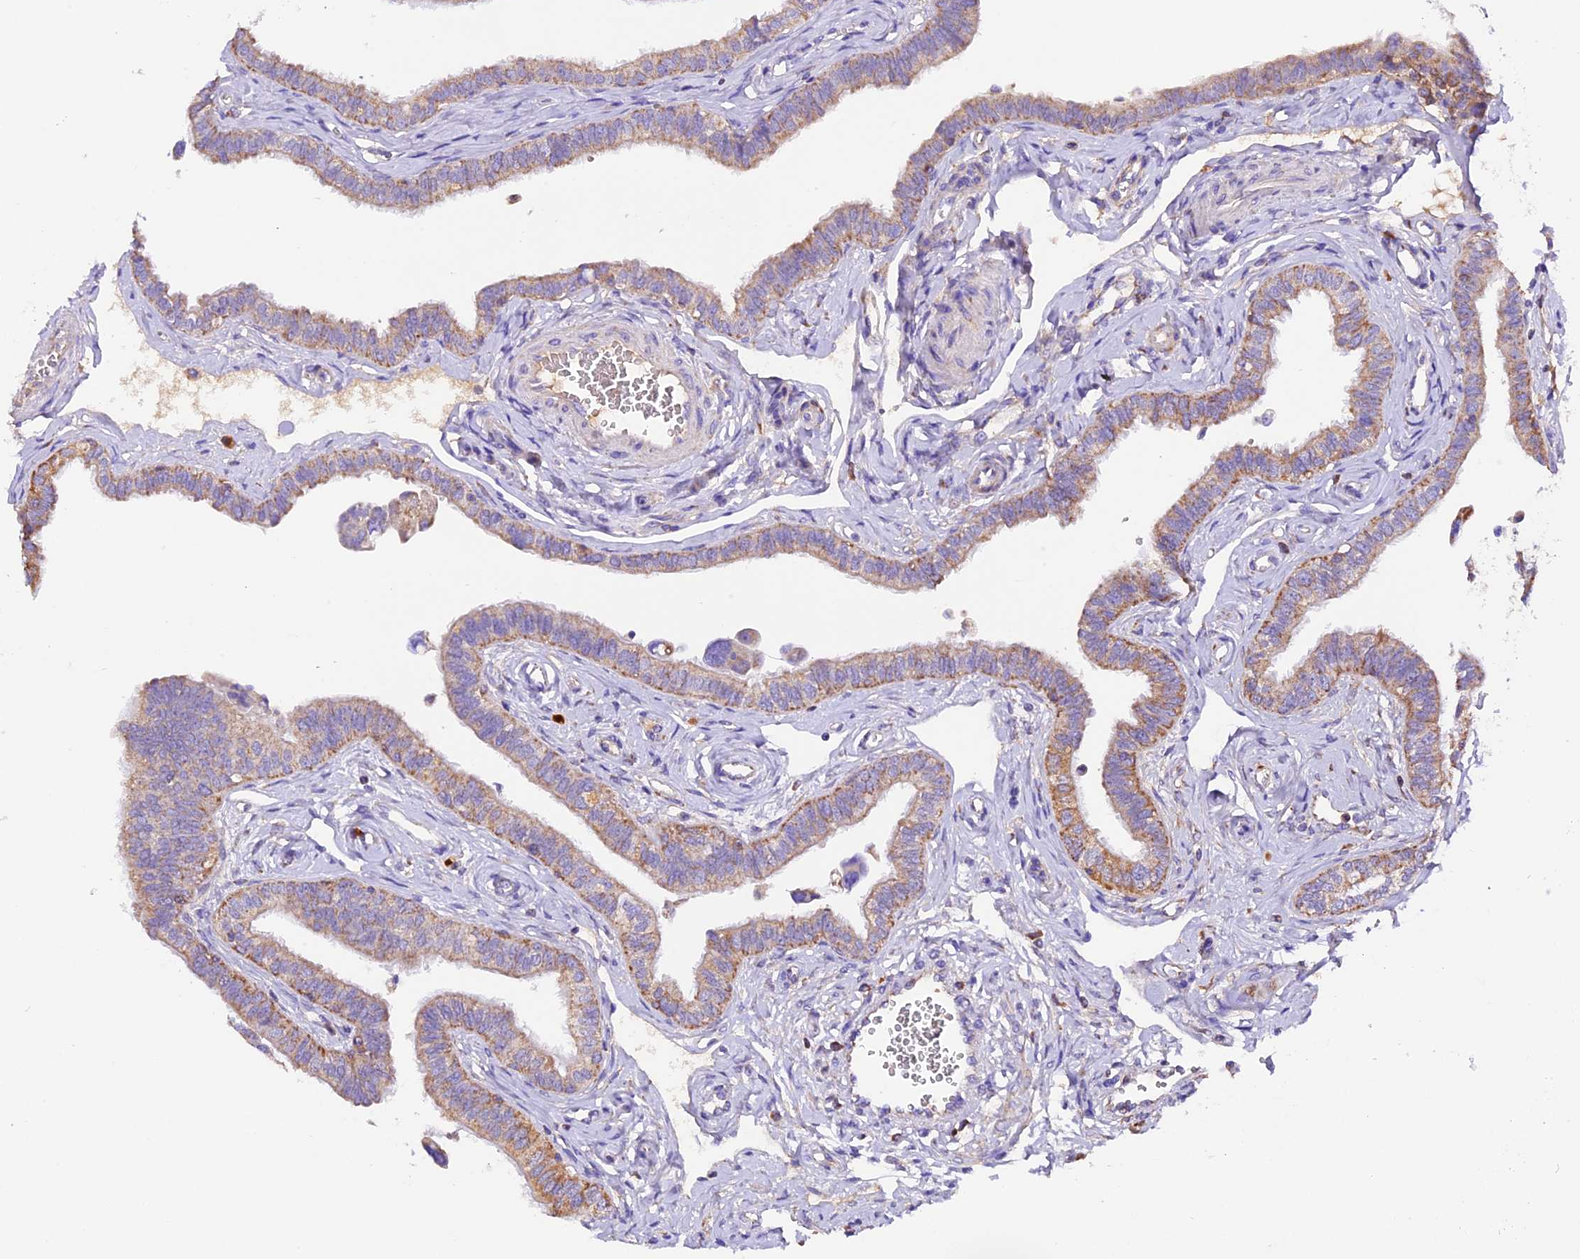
{"staining": {"intensity": "moderate", "quantity": ">75%", "location": "cytoplasmic/membranous"}, "tissue": "fallopian tube", "cell_type": "Glandular cells", "image_type": "normal", "snomed": [{"axis": "morphology", "description": "Normal tissue, NOS"}, {"axis": "morphology", "description": "Carcinoma, NOS"}, {"axis": "topography", "description": "Fallopian tube"}, {"axis": "topography", "description": "Ovary"}], "caption": "Protein staining of normal fallopian tube reveals moderate cytoplasmic/membranous positivity in approximately >75% of glandular cells.", "gene": "SIX5", "patient": {"sex": "female", "age": 59}}